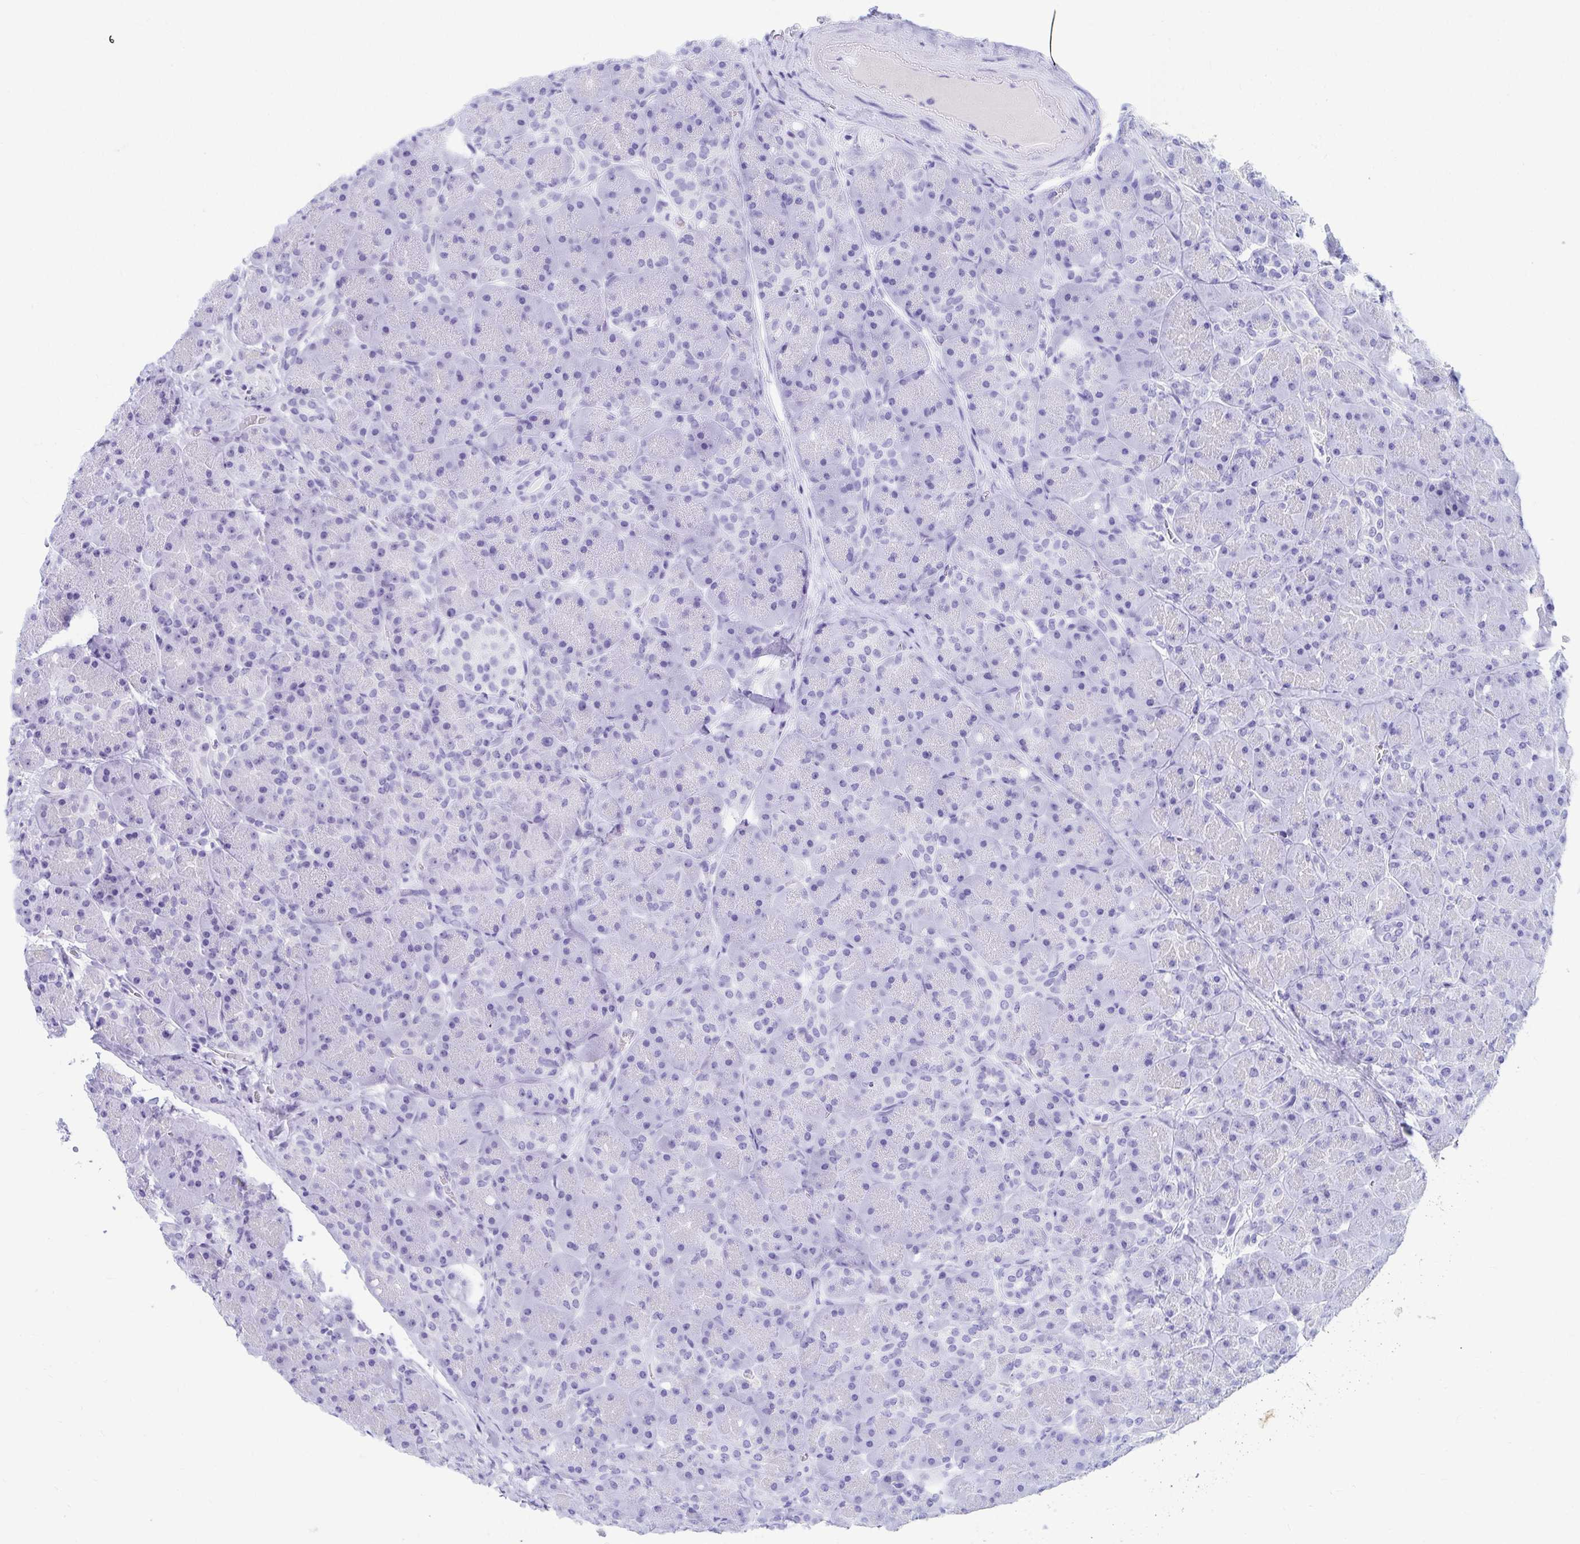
{"staining": {"intensity": "negative", "quantity": "none", "location": "none"}, "tissue": "pancreas", "cell_type": "Exocrine glandular cells", "image_type": "normal", "snomed": [{"axis": "morphology", "description": "Normal tissue, NOS"}, {"axis": "topography", "description": "Pancreas"}], "caption": "IHC micrograph of unremarkable human pancreas stained for a protein (brown), which demonstrates no staining in exocrine glandular cells.", "gene": "DPEP3", "patient": {"sex": "male", "age": 55}}